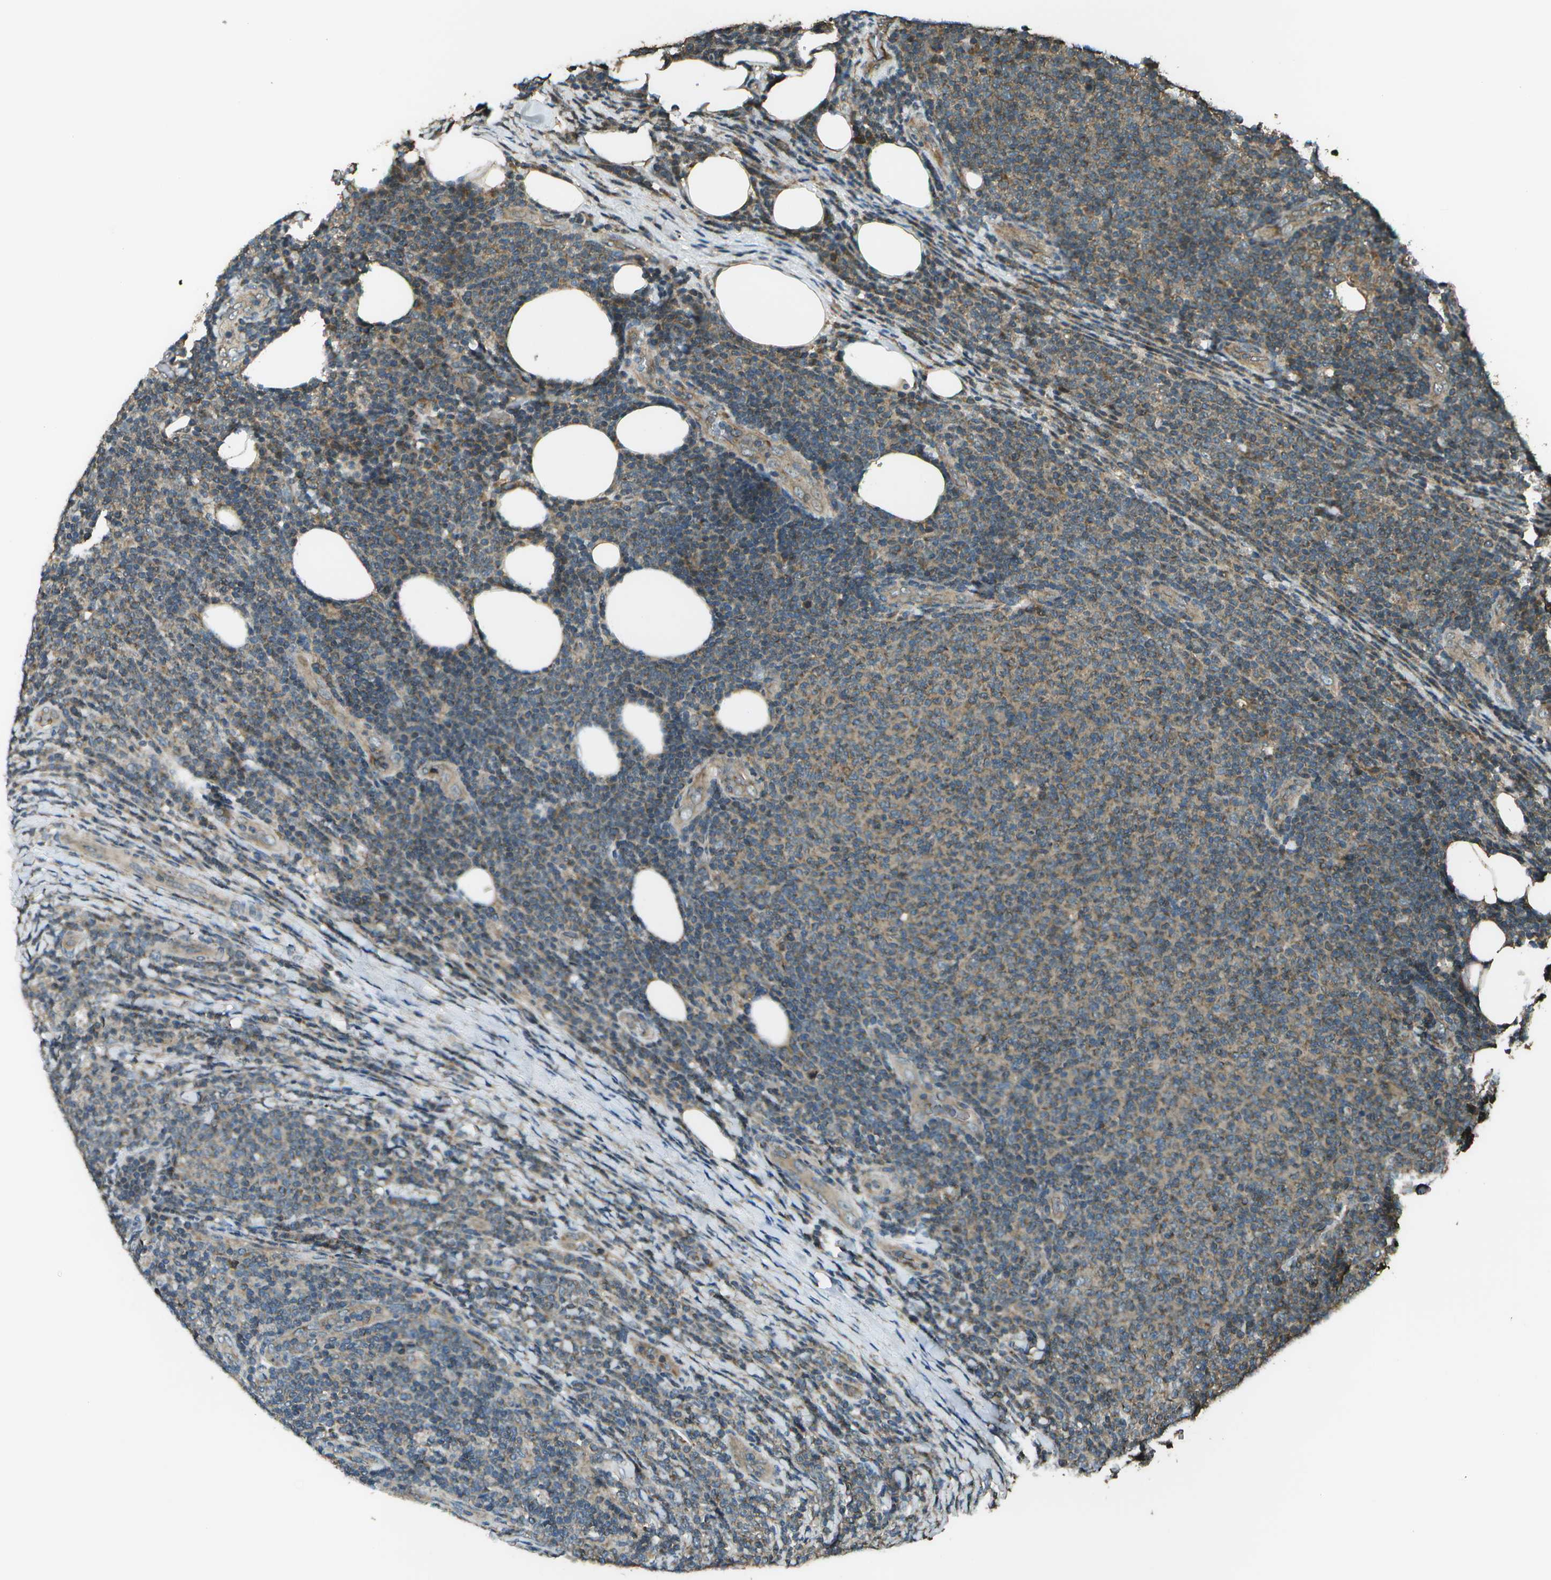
{"staining": {"intensity": "moderate", "quantity": "<25%", "location": "cytoplasmic/membranous"}, "tissue": "lymphoma", "cell_type": "Tumor cells", "image_type": "cancer", "snomed": [{"axis": "morphology", "description": "Malignant lymphoma, non-Hodgkin's type, Low grade"}, {"axis": "topography", "description": "Lymph node"}], "caption": "Protein expression analysis of lymphoma shows moderate cytoplasmic/membranous expression in about <25% of tumor cells.", "gene": "PLPBP", "patient": {"sex": "male", "age": 66}}